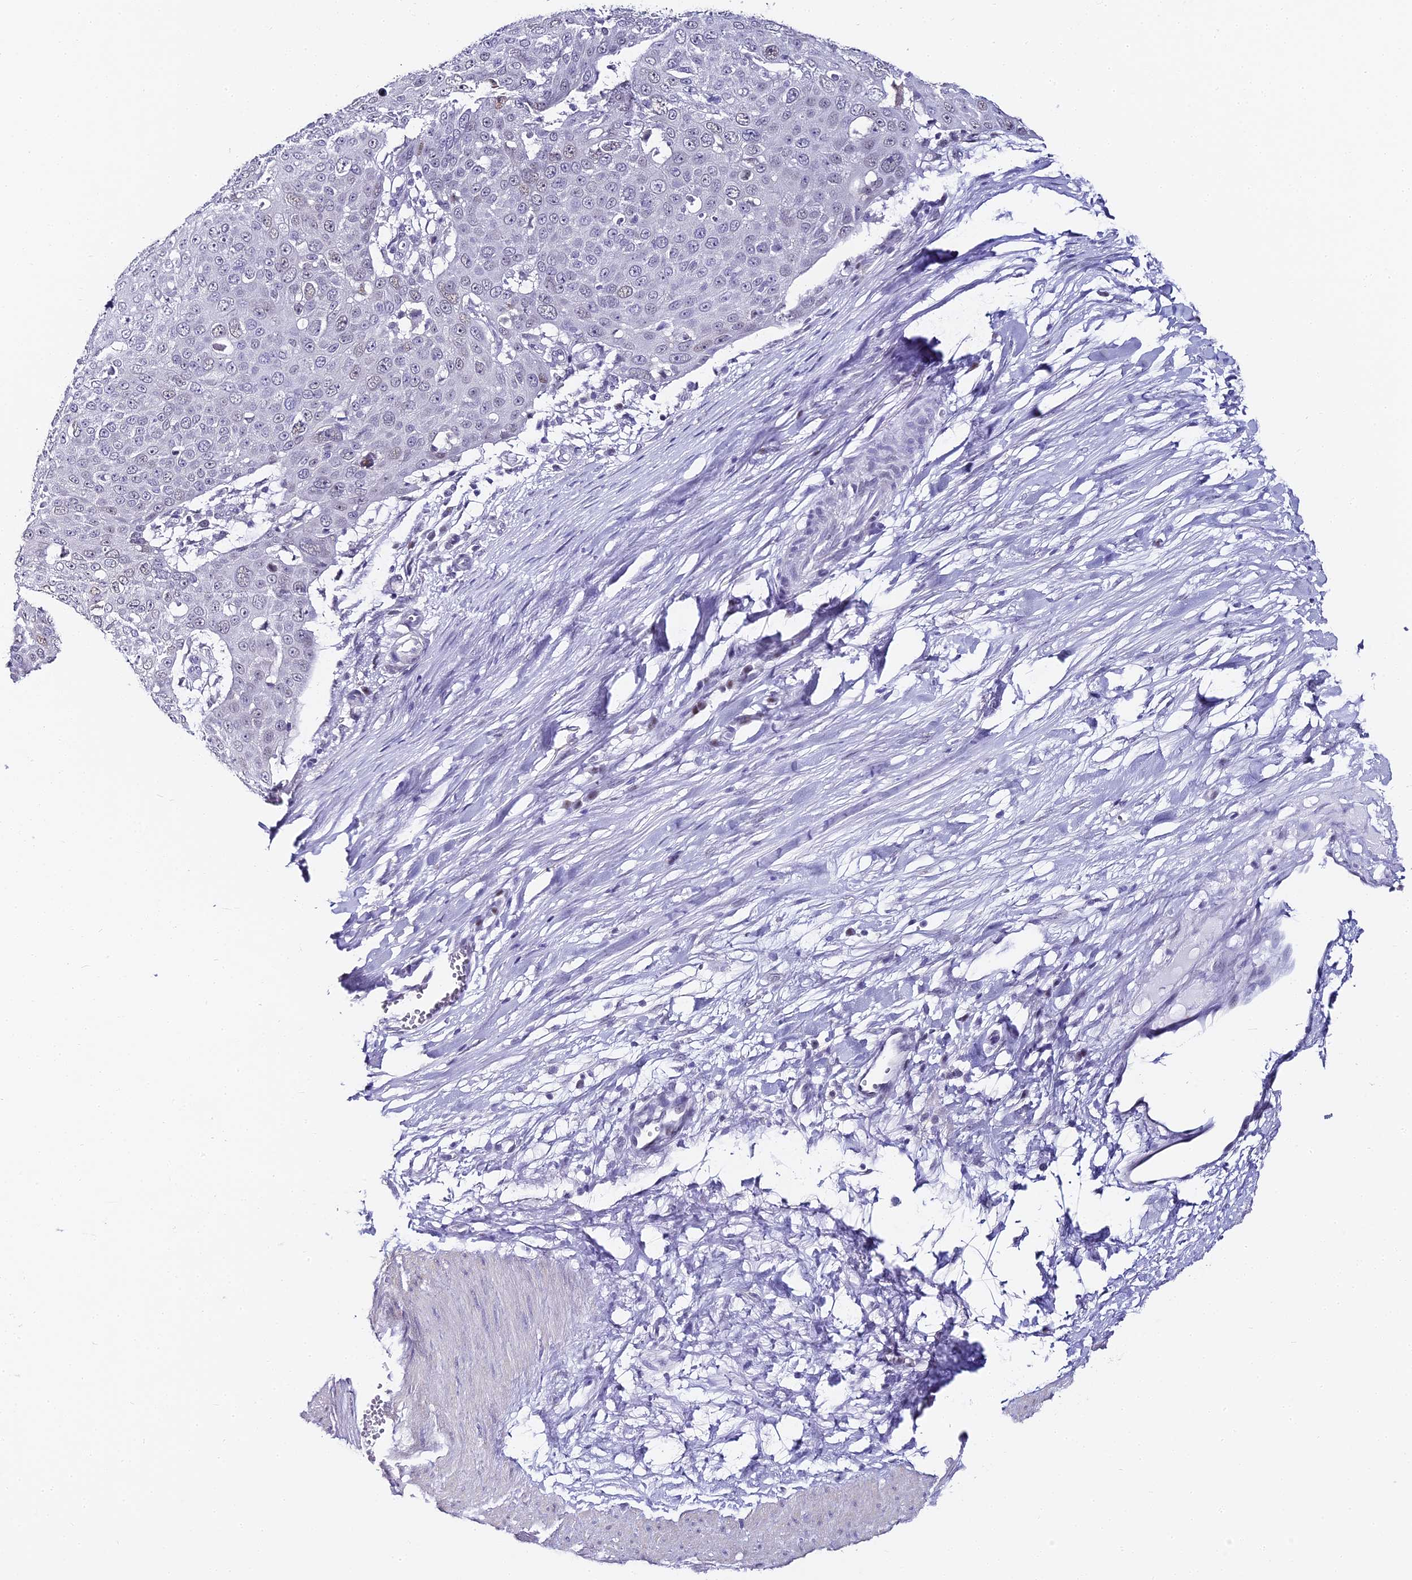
{"staining": {"intensity": "weak", "quantity": "<25%", "location": "nuclear"}, "tissue": "skin cancer", "cell_type": "Tumor cells", "image_type": "cancer", "snomed": [{"axis": "morphology", "description": "Squamous cell carcinoma, NOS"}, {"axis": "topography", "description": "Skin"}], "caption": "Photomicrograph shows no significant protein staining in tumor cells of squamous cell carcinoma (skin).", "gene": "ABHD14A-ACY1", "patient": {"sex": "male", "age": 71}}